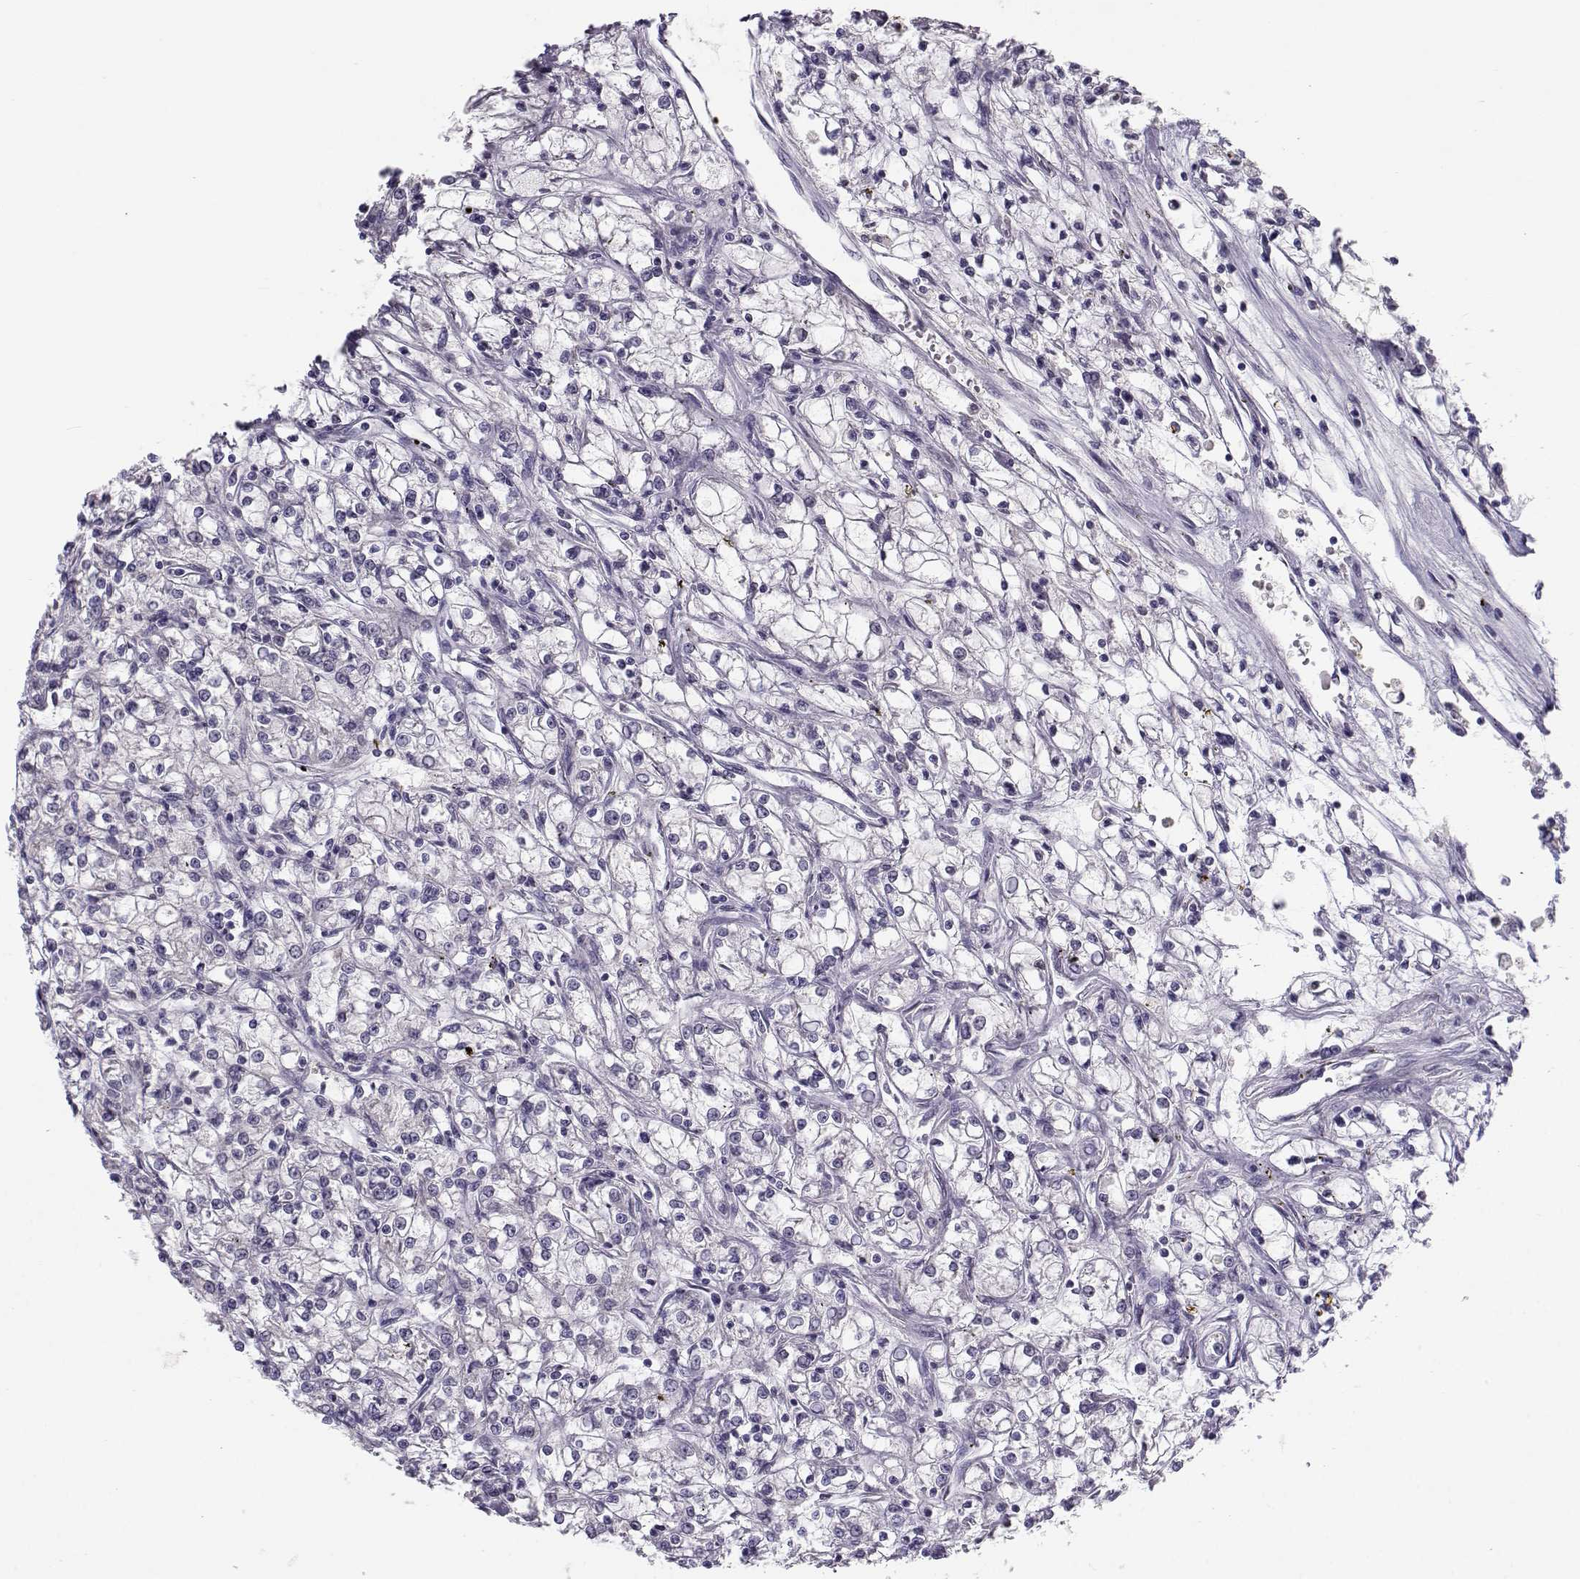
{"staining": {"intensity": "negative", "quantity": "none", "location": "none"}, "tissue": "renal cancer", "cell_type": "Tumor cells", "image_type": "cancer", "snomed": [{"axis": "morphology", "description": "Adenocarcinoma, NOS"}, {"axis": "topography", "description": "Kidney"}], "caption": "High power microscopy histopathology image of an IHC image of renal adenocarcinoma, revealing no significant expression in tumor cells.", "gene": "C16orf86", "patient": {"sex": "female", "age": 59}}